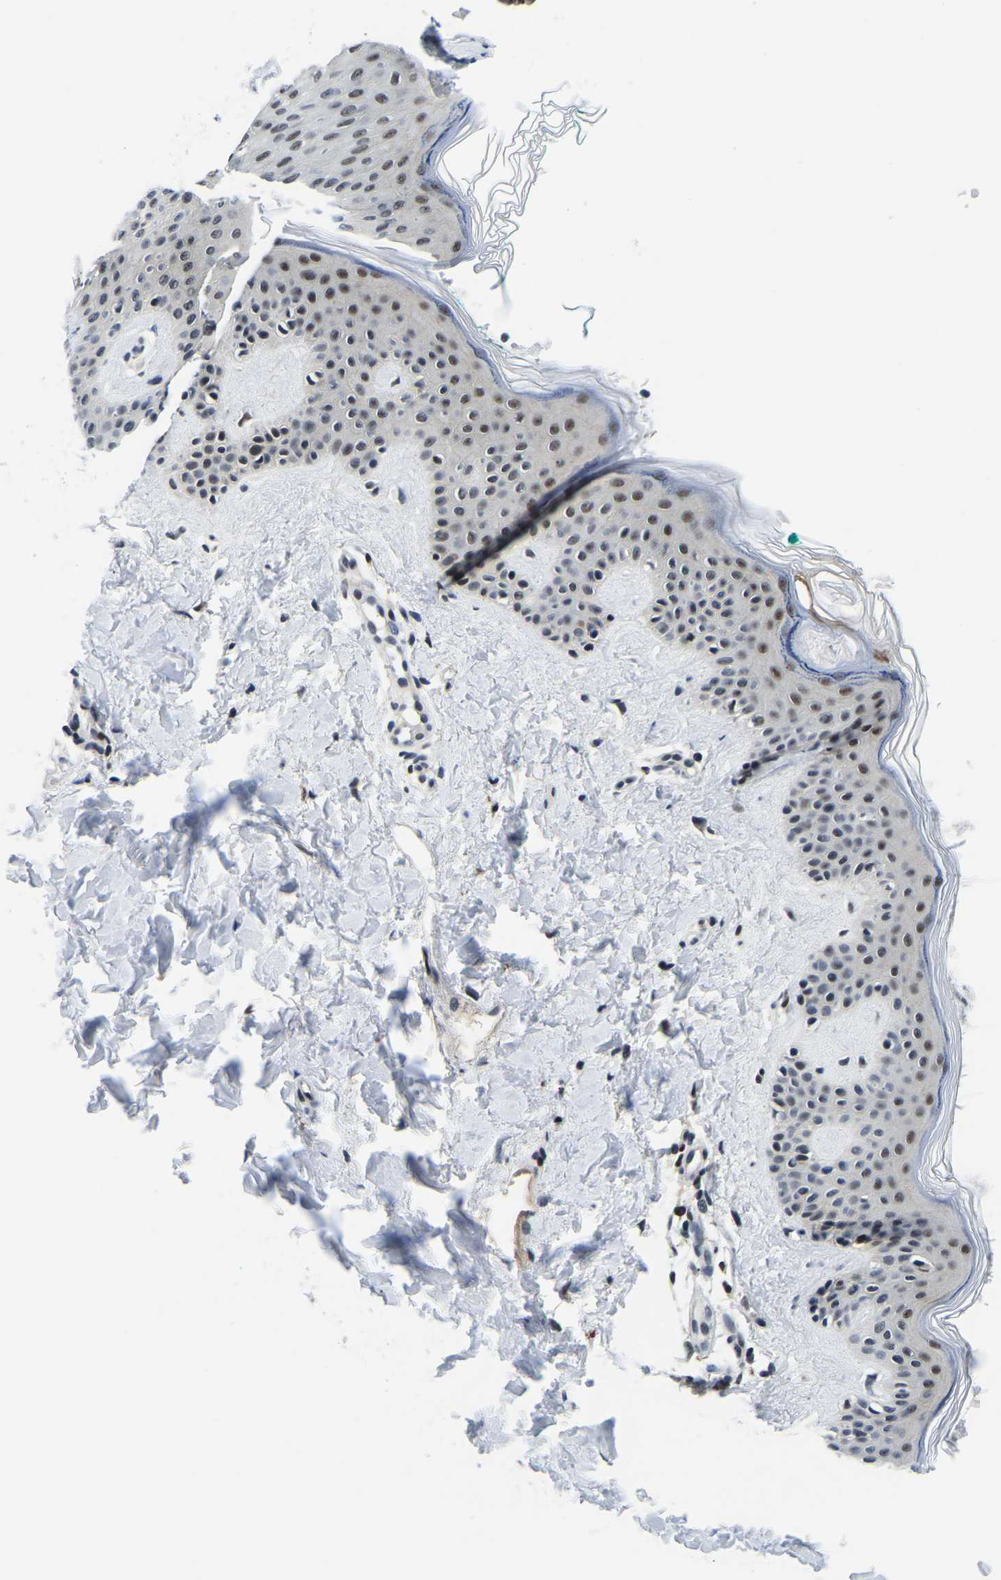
{"staining": {"intensity": "weak", "quantity": "25%-75%", "location": "nuclear"}, "tissue": "skin", "cell_type": "Fibroblasts", "image_type": "normal", "snomed": [{"axis": "morphology", "description": "Normal tissue, NOS"}, {"axis": "topography", "description": "Skin"}], "caption": "About 25%-75% of fibroblasts in benign human skin demonstrate weak nuclear protein expression as visualized by brown immunohistochemical staining.", "gene": "POLDIP3", "patient": {"sex": "male", "age": 30}}